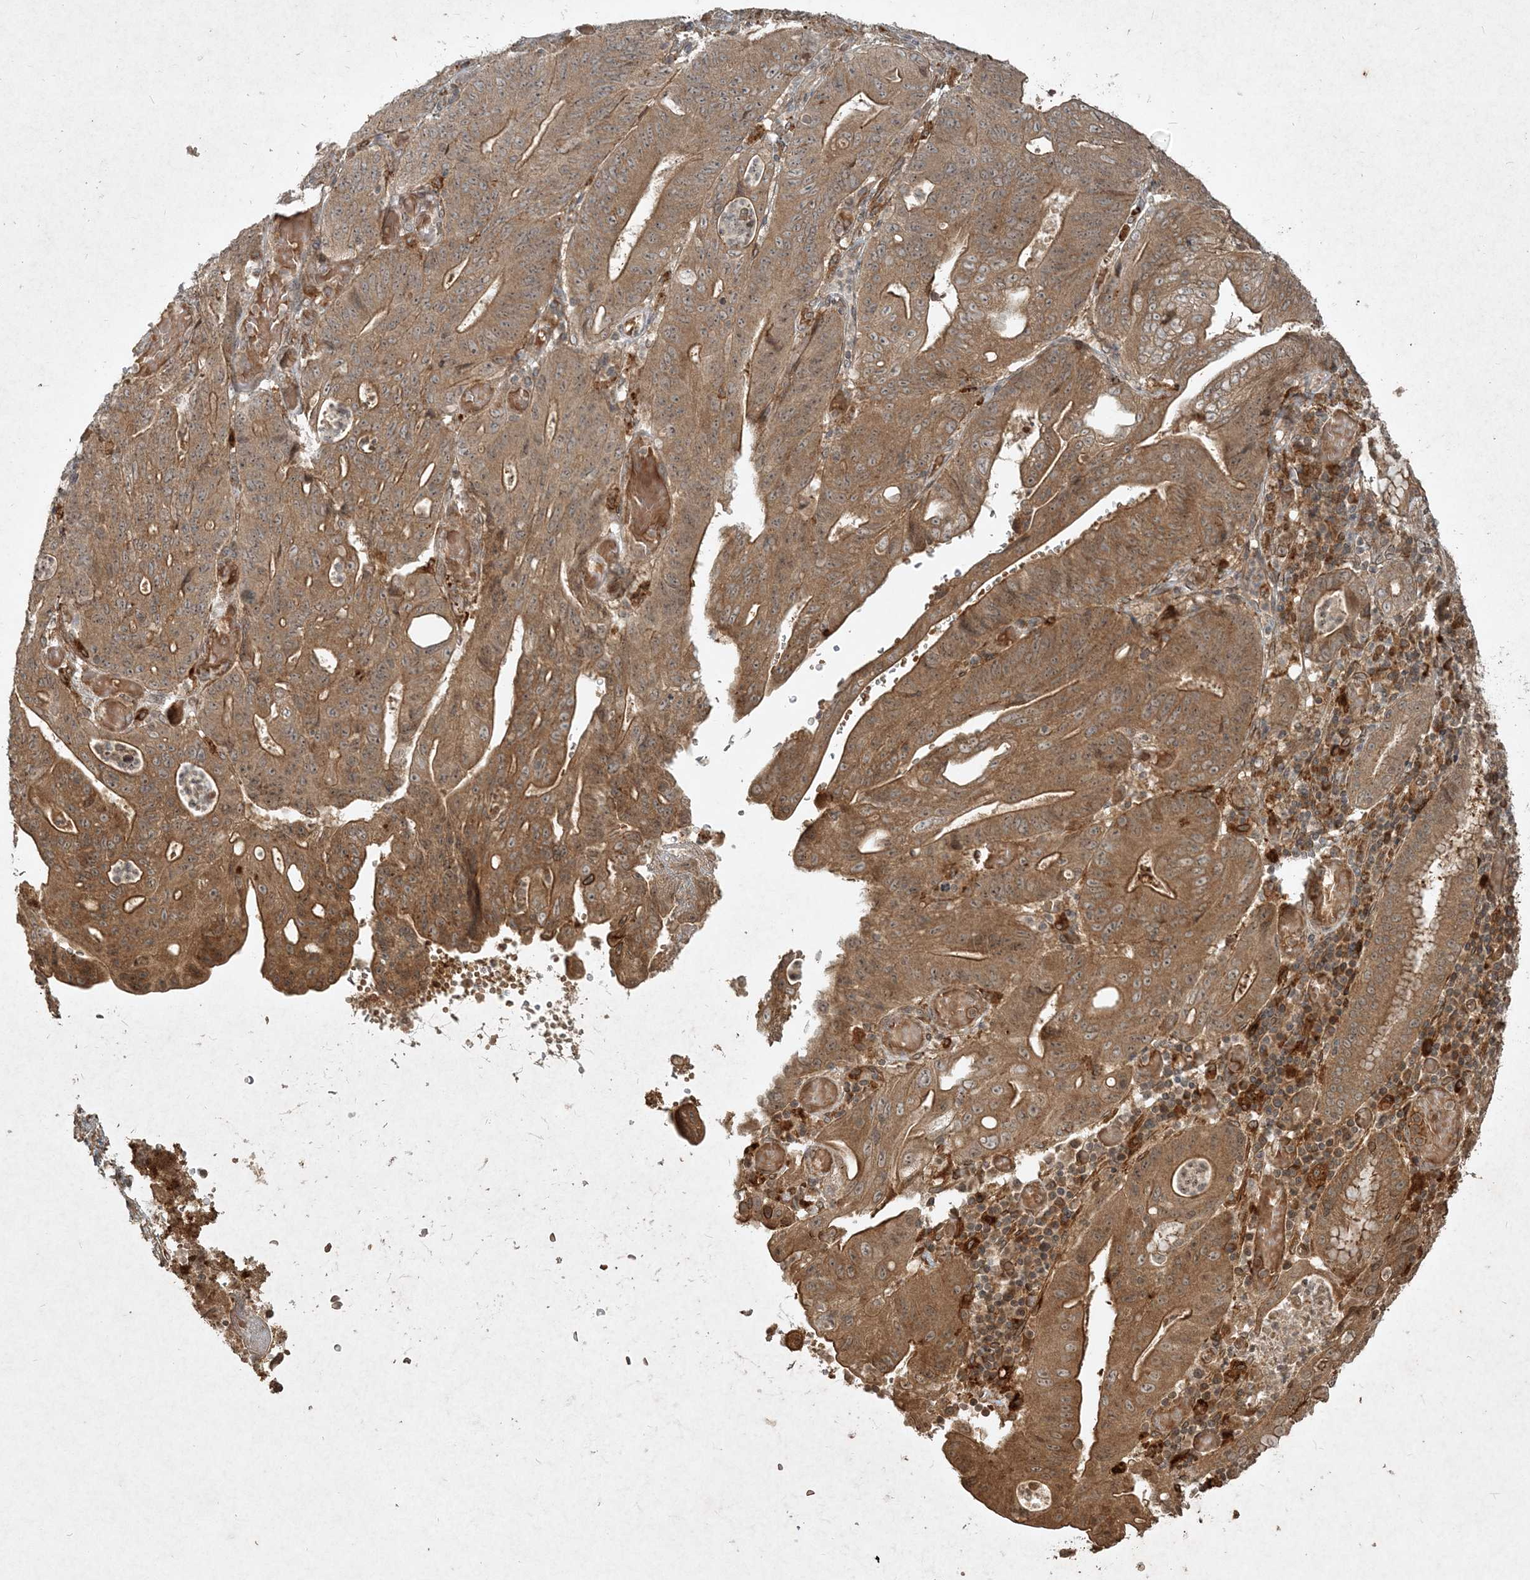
{"staining": {"intensity": "moderate", "quantity": ">75%", "location": "cytoplasmic/membranous"}, "tissue": "stomach cancer", "cell_type": "Tumor cells", "image_type": "cancer", "snomed": [{"axis": "morphology", "description": "Adenocarcinoma, NOS"}, {"axis": "topography", "description": "Stomach"}], "caption": "DAB (3,3'-diaminobenzidine) immunohistochemical staining of human stomach cancer demonstrates moderate cytoplasmic/membranous protein positivity in approximately >75% of tumor cells.", "gene": "NARS1", "patient": {"sex": "female", "age": 73}}